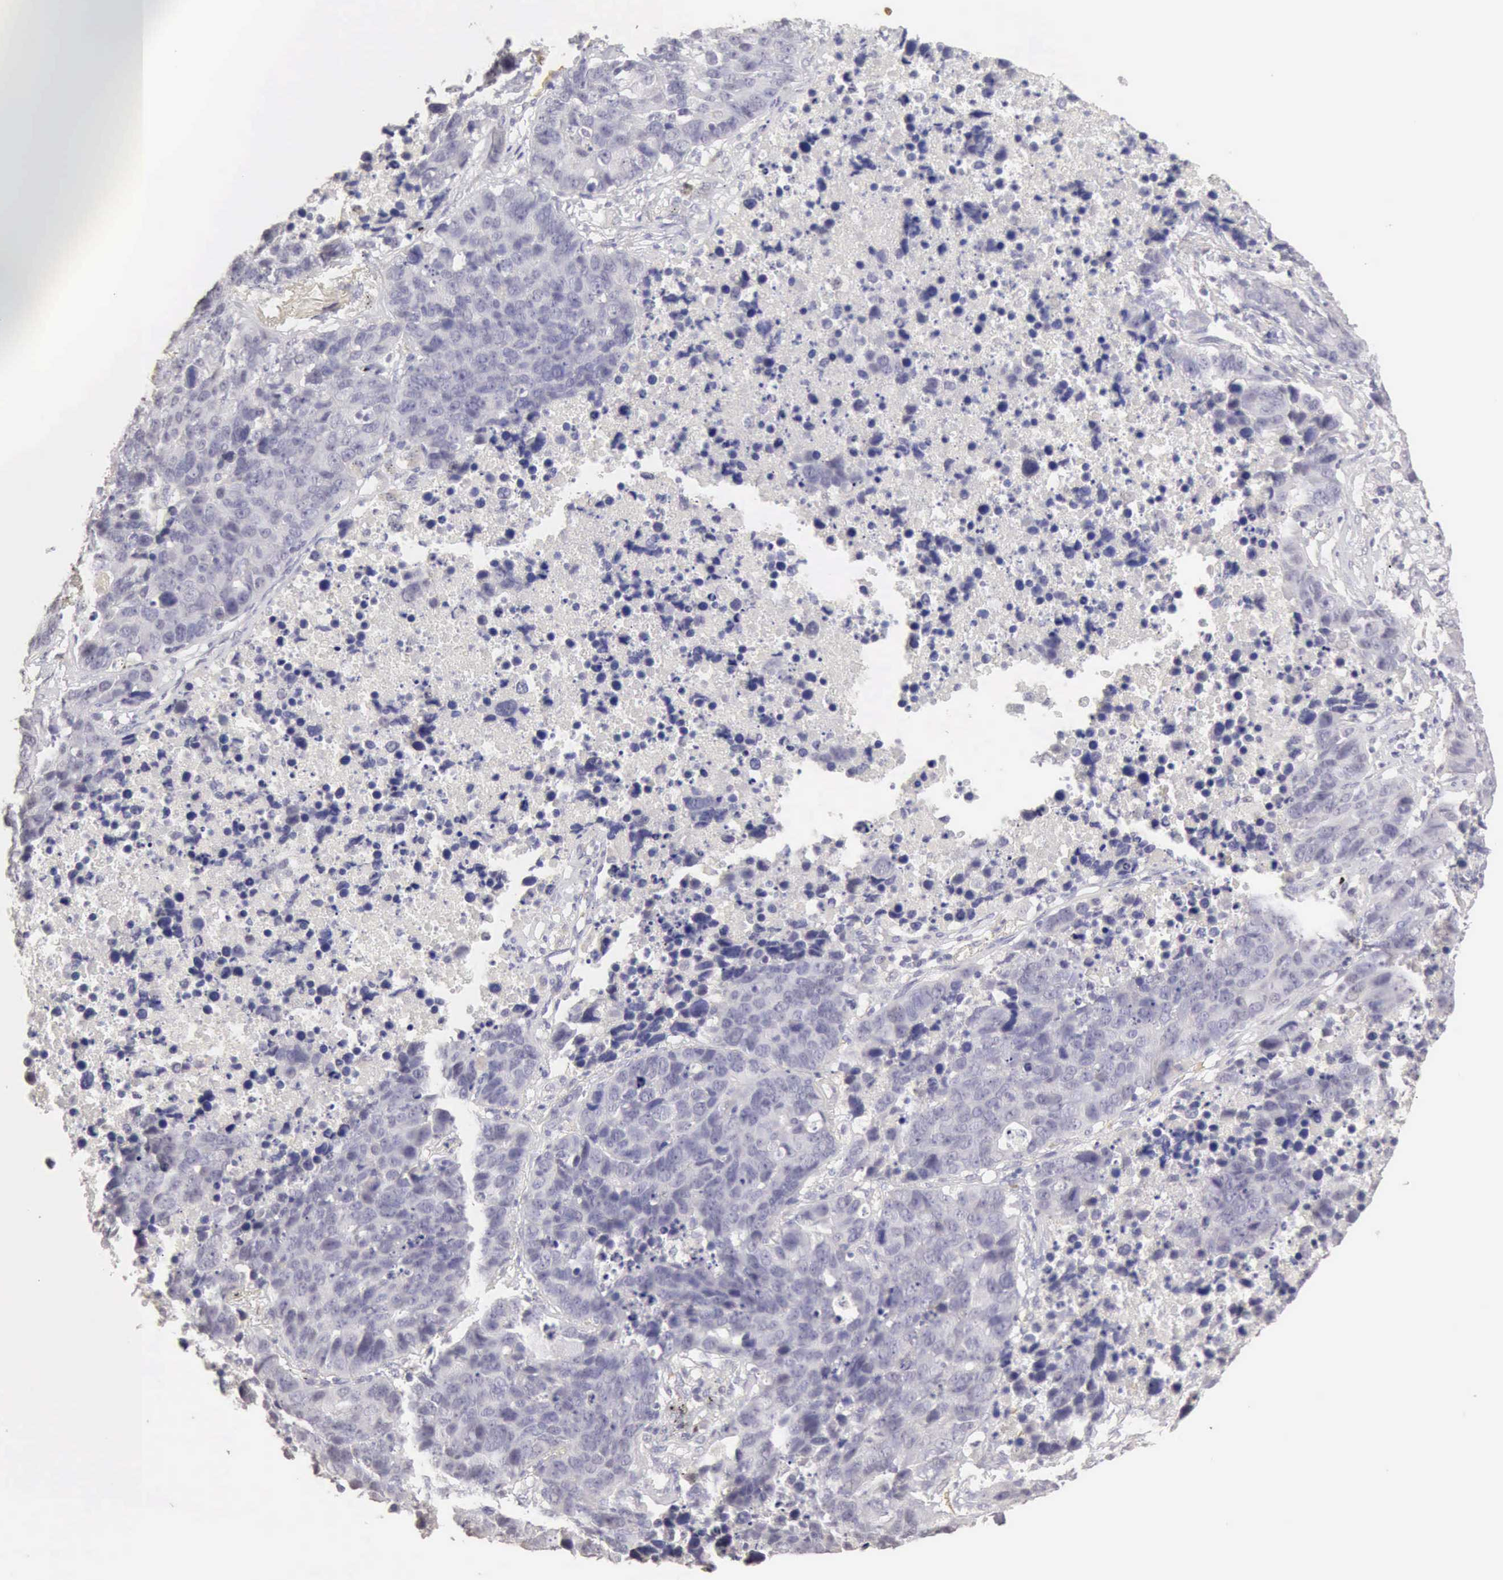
{"staining": {"intensity": "negative", "quantity": "none", "location": "none"}, "tissue": "lung cancer", "cell_type": "Tumor cells", "image_type": "cancer", "snomed": [{"axis": "morphology", "description": "Carcinoid, malignant, NOS"}, {"axis": "topography", "description": "Lung"}], "caption": "High magnification brightfield microscopy of lung cancer (carcinoid (malignant)) stained with DAB (brown) and counterstained with hematoxylin (blue): tumor cells show no significant staining. (Stains: DAB (3,3'-diaminobenzidine) immunohistochemistry (IHC) with hematoxylin counter stain, Microscopy: brightfield microscopy at high magnification).", "gene": "CFI", "patient": {"sex": "male", "age": 60}}